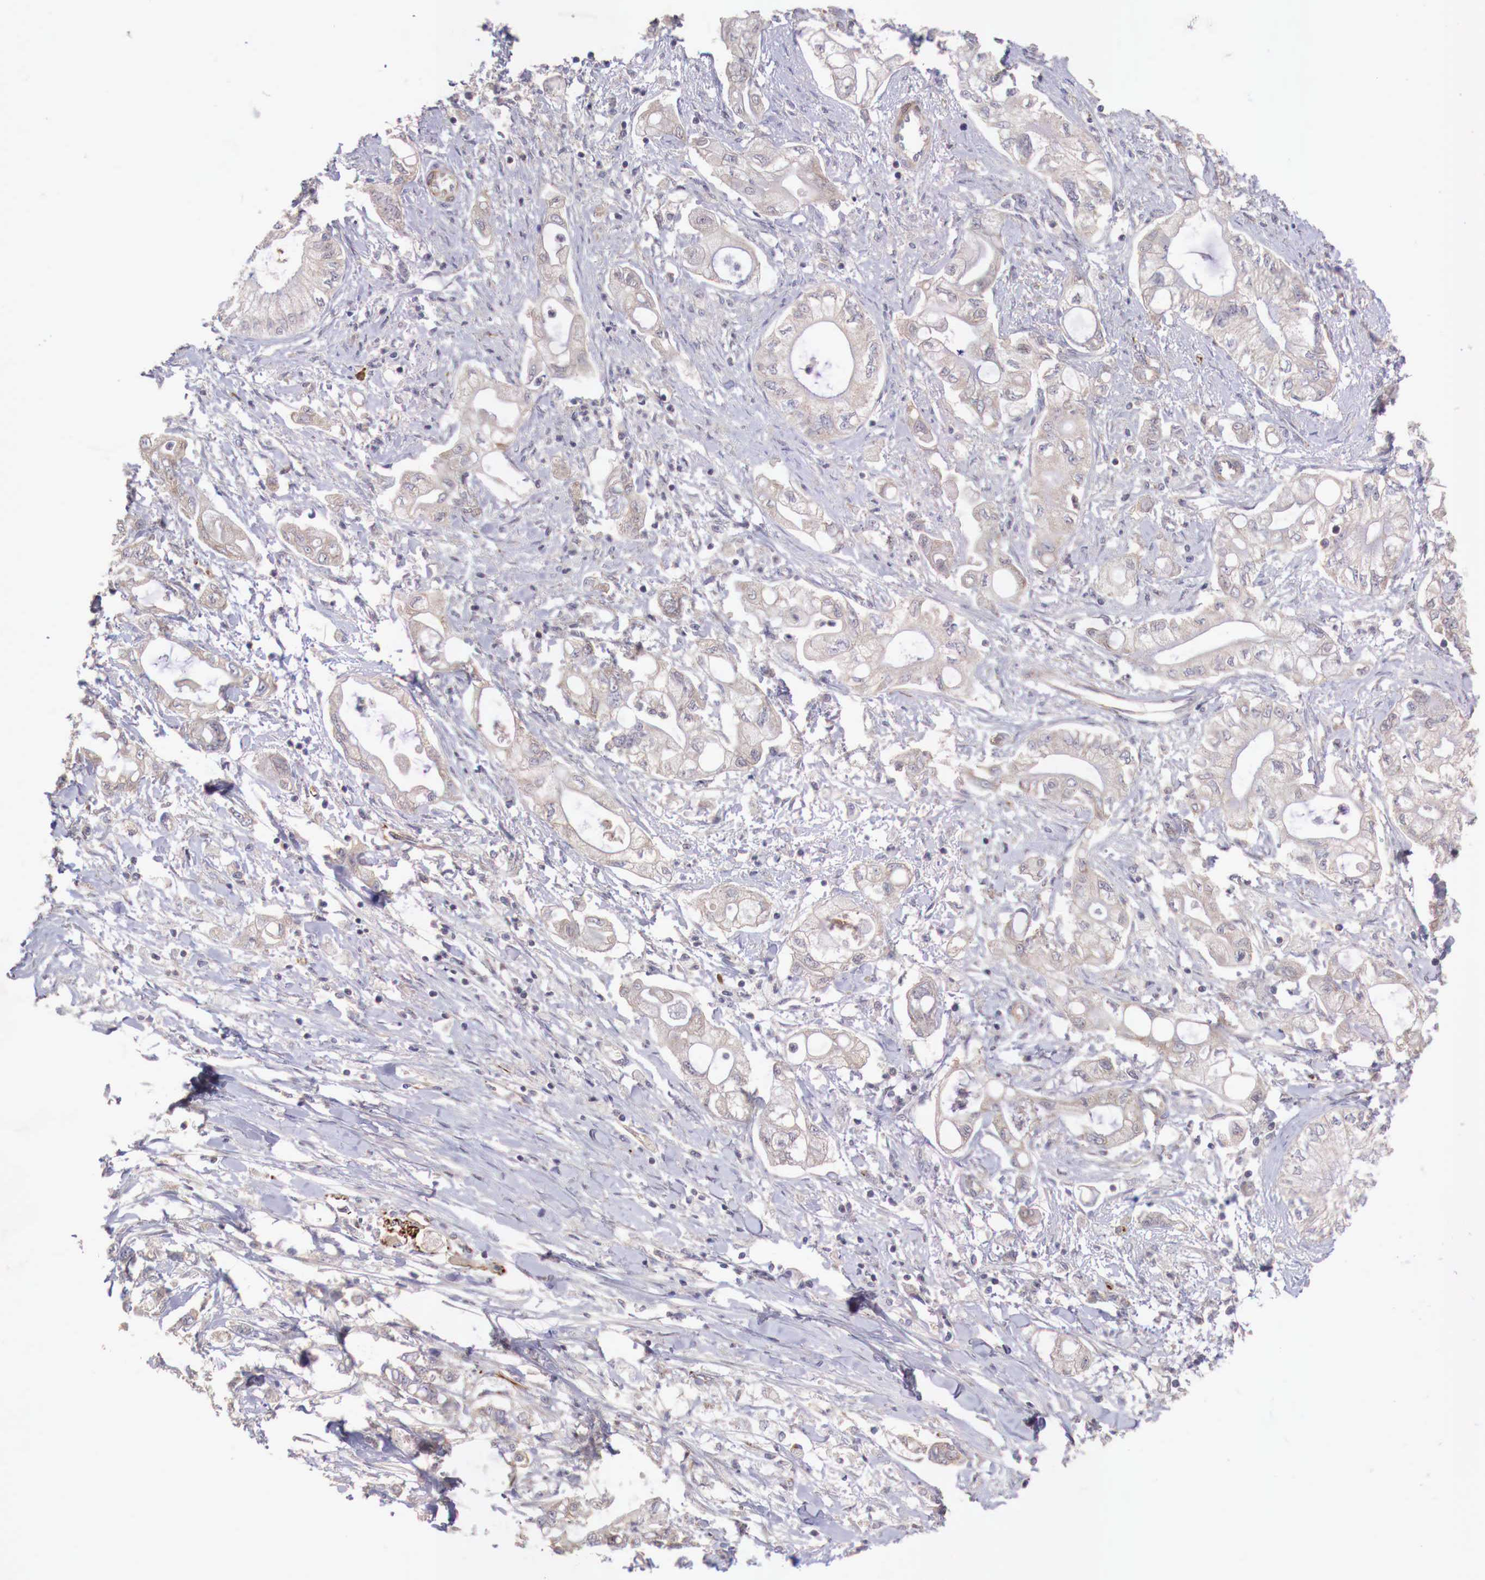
{"staining": {"intensity": "negative", "quantity": "none", "location": "none"}, "tissue": "pancreatic cancer", "cell_type": "Tumor cells", "image_type": "cancer", "snomed": [{"axis": "morphology", "description": "Adenocarcinoma, NOS"}, {"axis": "topography", "description": "Pancreas"}], "caption": "Tumor cells show no significant protein staining in pancreatic cancer (adenocarcinoma). (Stains: DAB IHC with hematoxylin counter stain, Microscopy: brightfield microscopy at high magnification).", "gene": "WT1", "patient": {"sex": "male", "age": 79}}